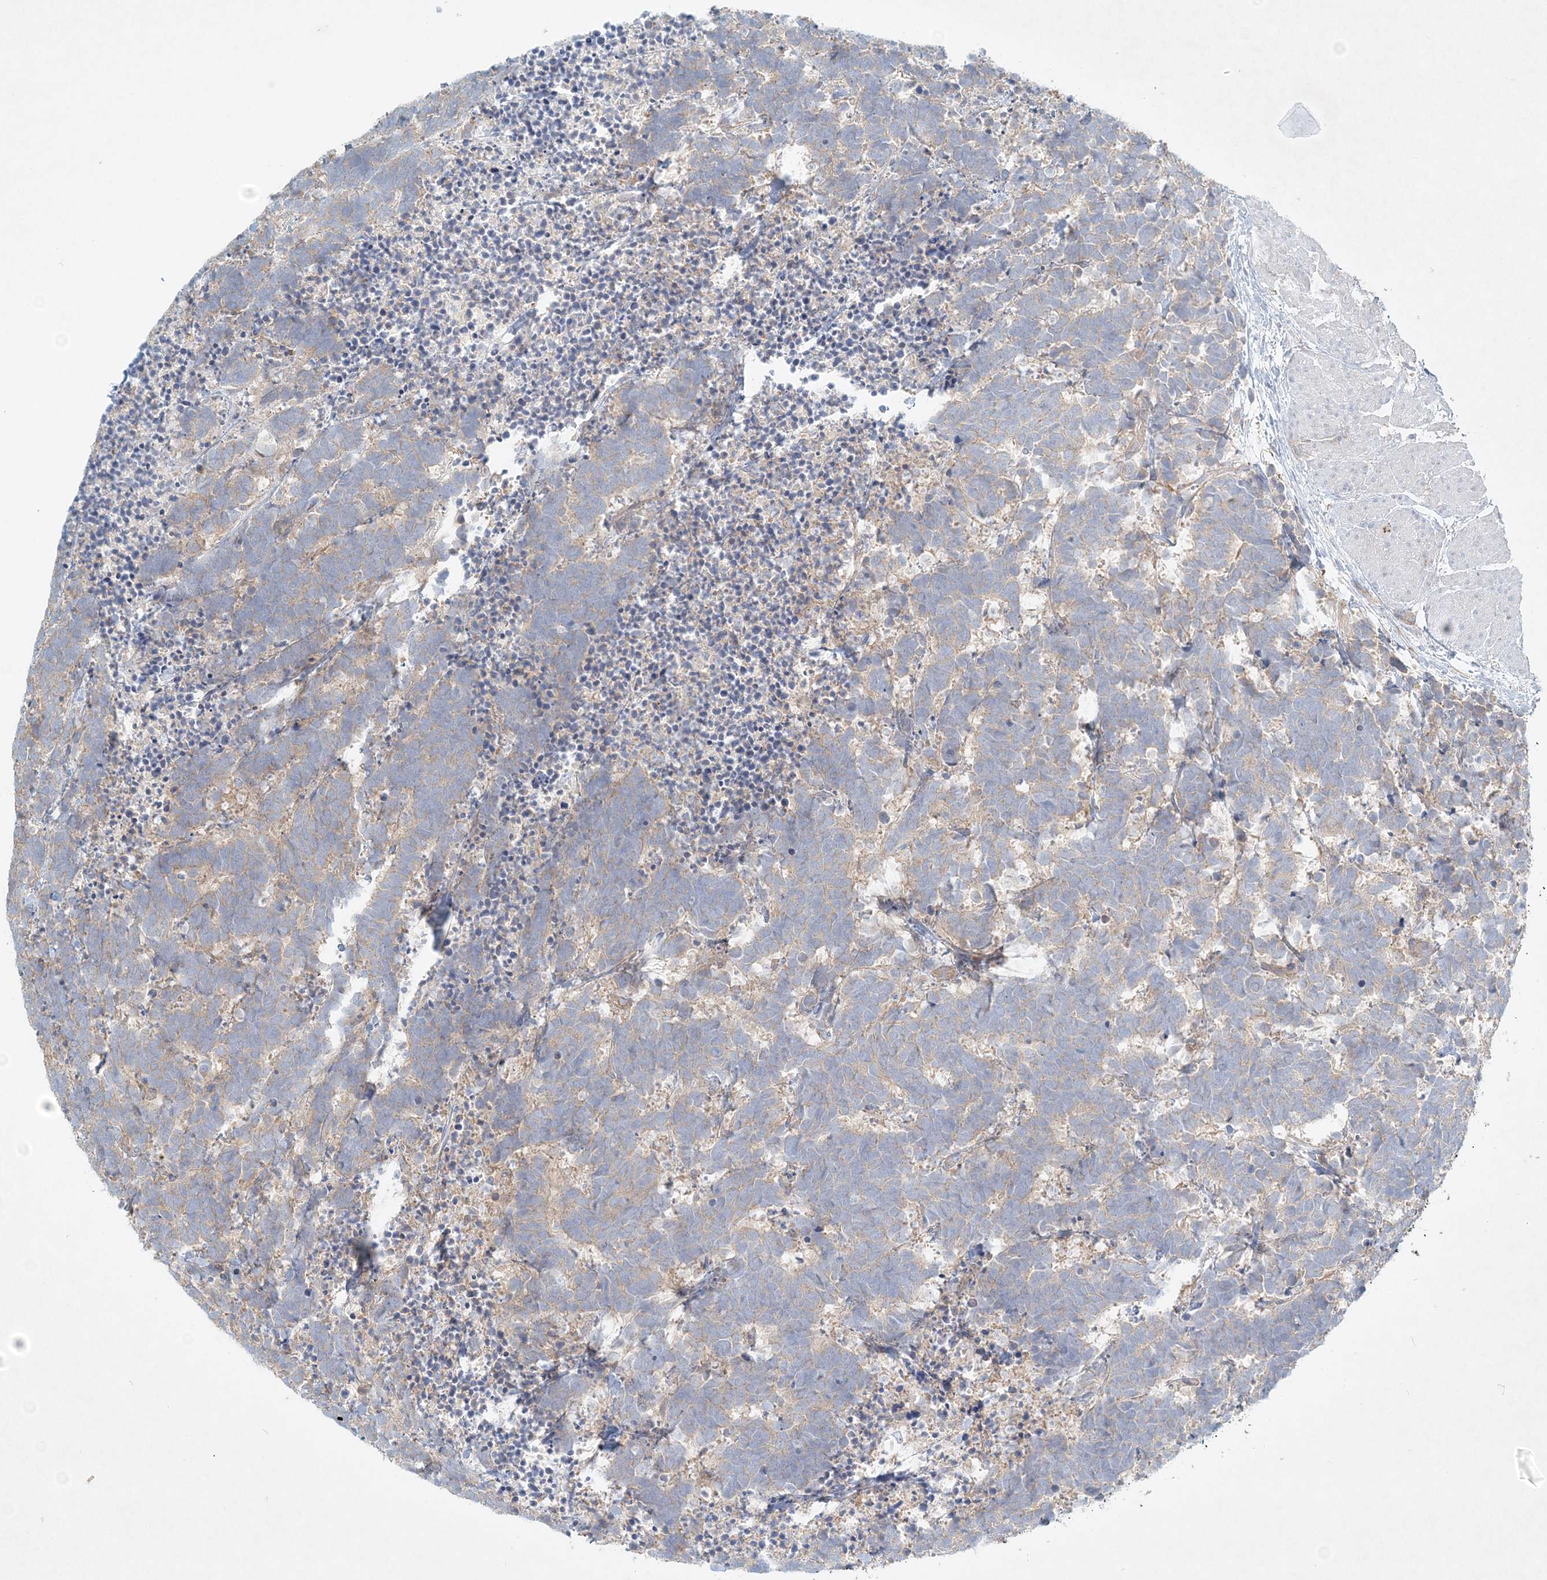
{"staining": {"intensity": "weak", "quantity": ">75%", "location": "cytoplasmic/membranous"}, "tissue": "carcinoid", "cell_type": "Tumor cells", "image_type": "cancer", "snomed": [{"axis": "morphology", "description": "Carcinoma, NOS"}, {"axis": "morphology", "description": "Carcinoid, malignant, NOS"}, {"axis": "topography", "description": "Urinary bladder"}], "caption": "An image of human carcinoma stained for a protein demonstrates weak cytoplasmic/membranous brown staining in tumor cells.", "gene": "STK11IP", "patient": {"sex": "male", "age": 57}}